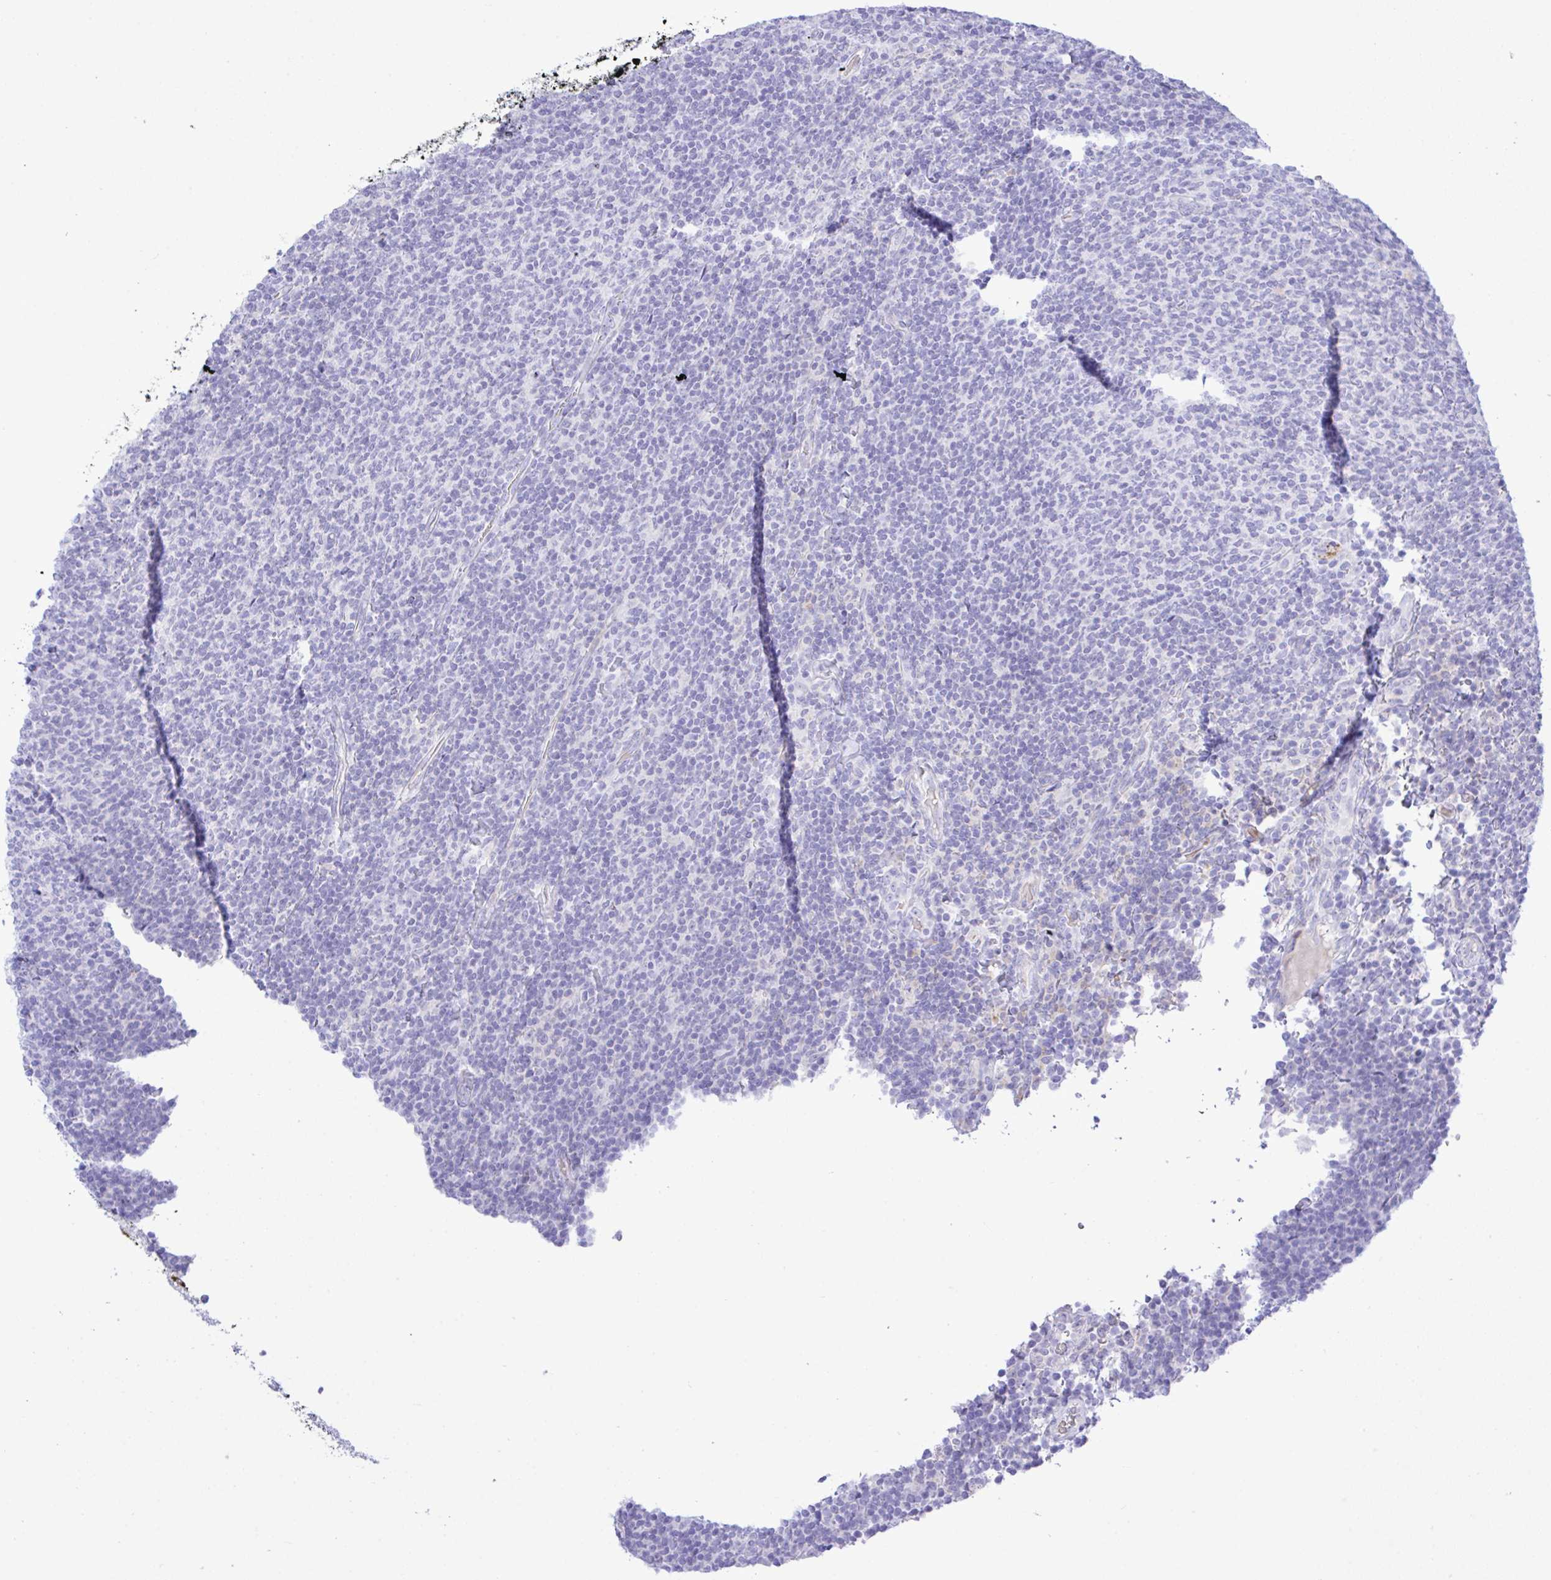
{"staining": {"intensity": "negative", "quantity": "none", "location": "none"}, "tissue": "lymphoma", "cell_type": "Tumor cells", "image_type": "cancer", "snomed": [{"axis": "morphology", "description": "Malignant lymphoma, non-Hodgkin's type, Low grade"}, {"axis": "topography", "description": "Lymph node"}], "caption": "Immunohistochemical staining of malignant lymphoma, non-Hodgkin's type (low-grade) exhibits no significant expression in tumor cells.", "gene": "ZNF221", "patient": {"sex": "male", "age": 52}}